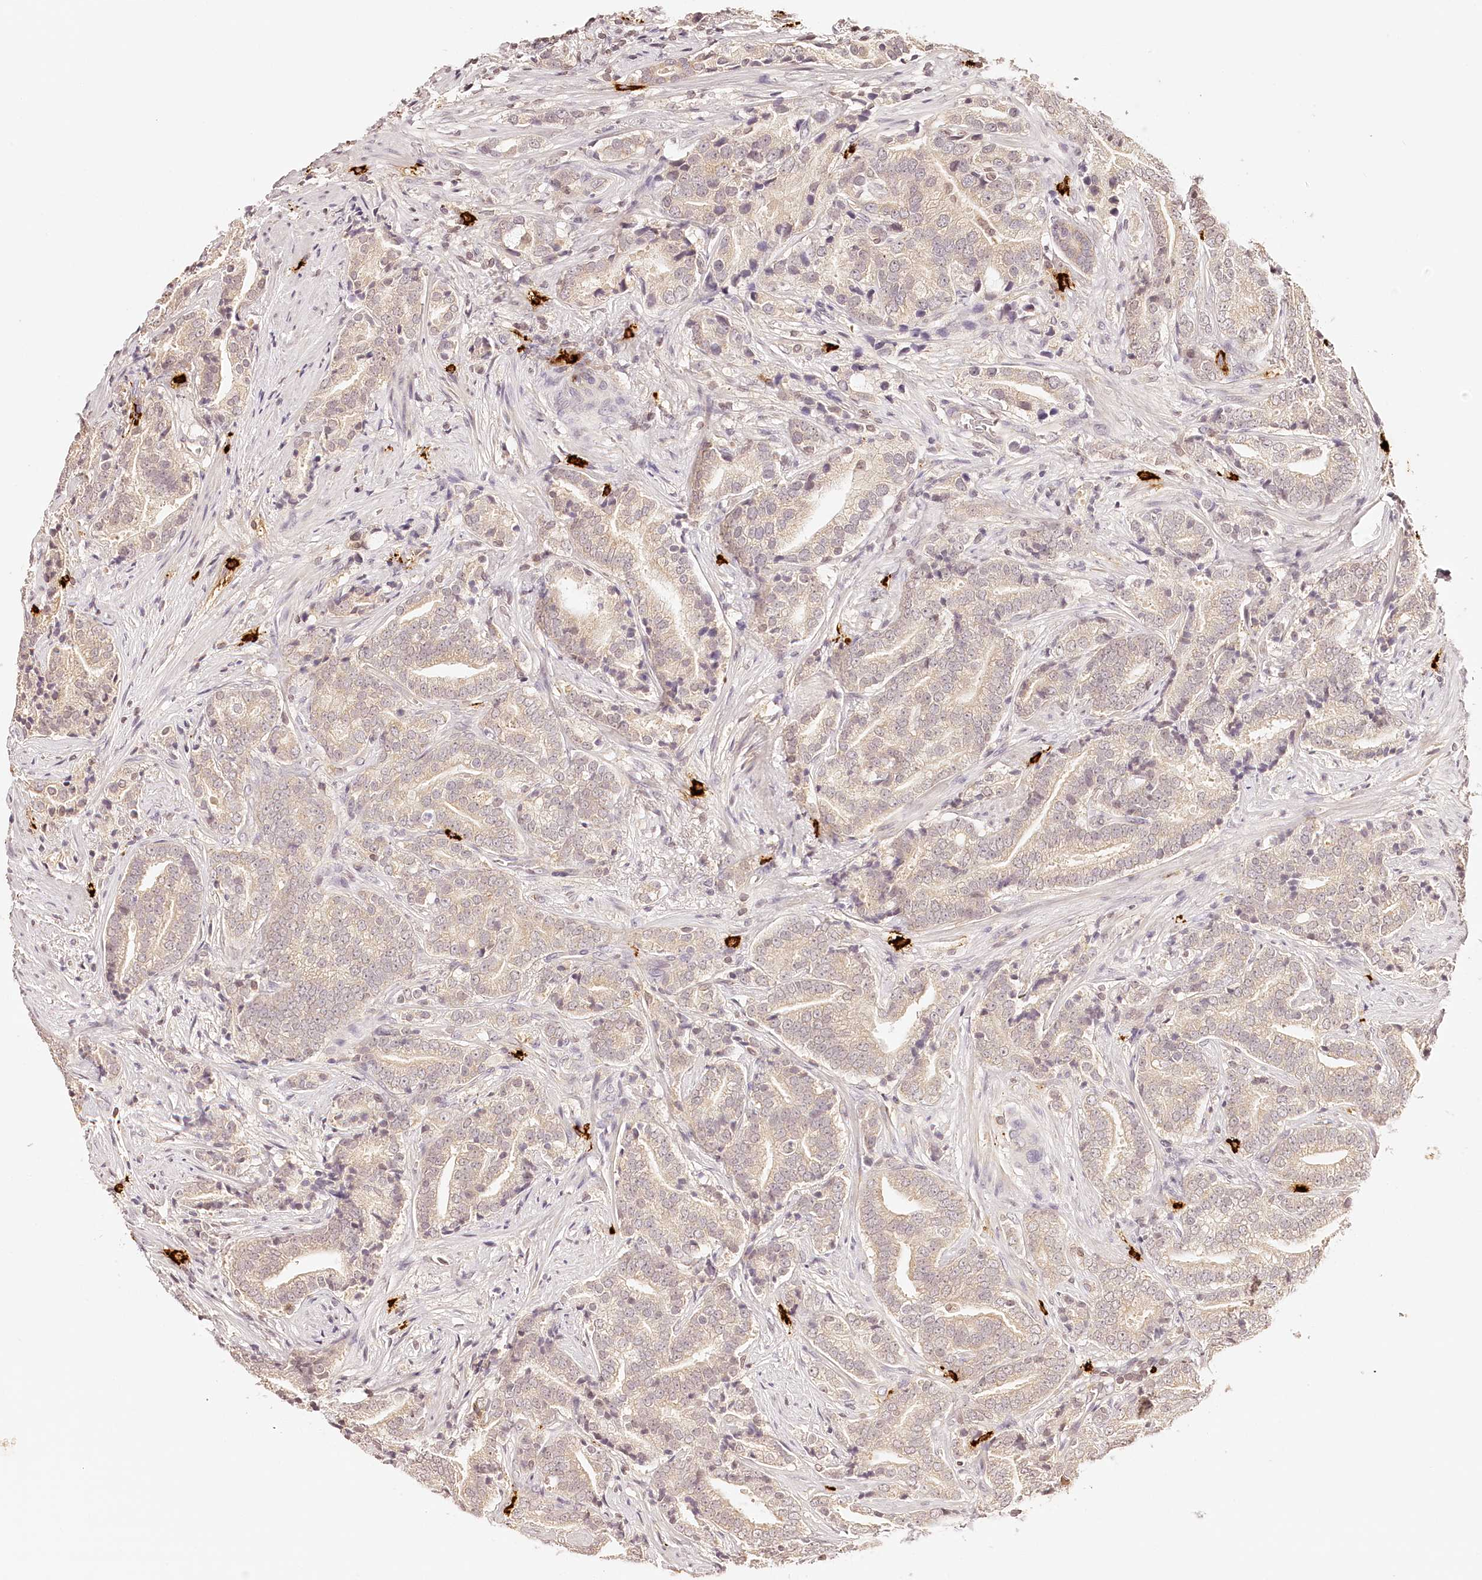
{"staining": {"intensity": "negative", "quantity": "none", "location": "none"}, "tissue": "prostate cancer", "cell_type": "Tumor cells", "image_type": "cancer", "snomed": [{"axis": "morphology", "description": "Adenocarcinoma, High grade"}, {"axis": "topography", "description": "Prostate"}], "caption": "Prostate cancer was stained to show a protein in brown. There is no significant positivity in tumor cells. The staining is performed using DAB (3,3'-diaminobenzidine) brown chromogen with nuclei counter-stained in using hematoxylin.", "gene": "SYNGR1", "patient": {"sex": "male", "age": 57}}